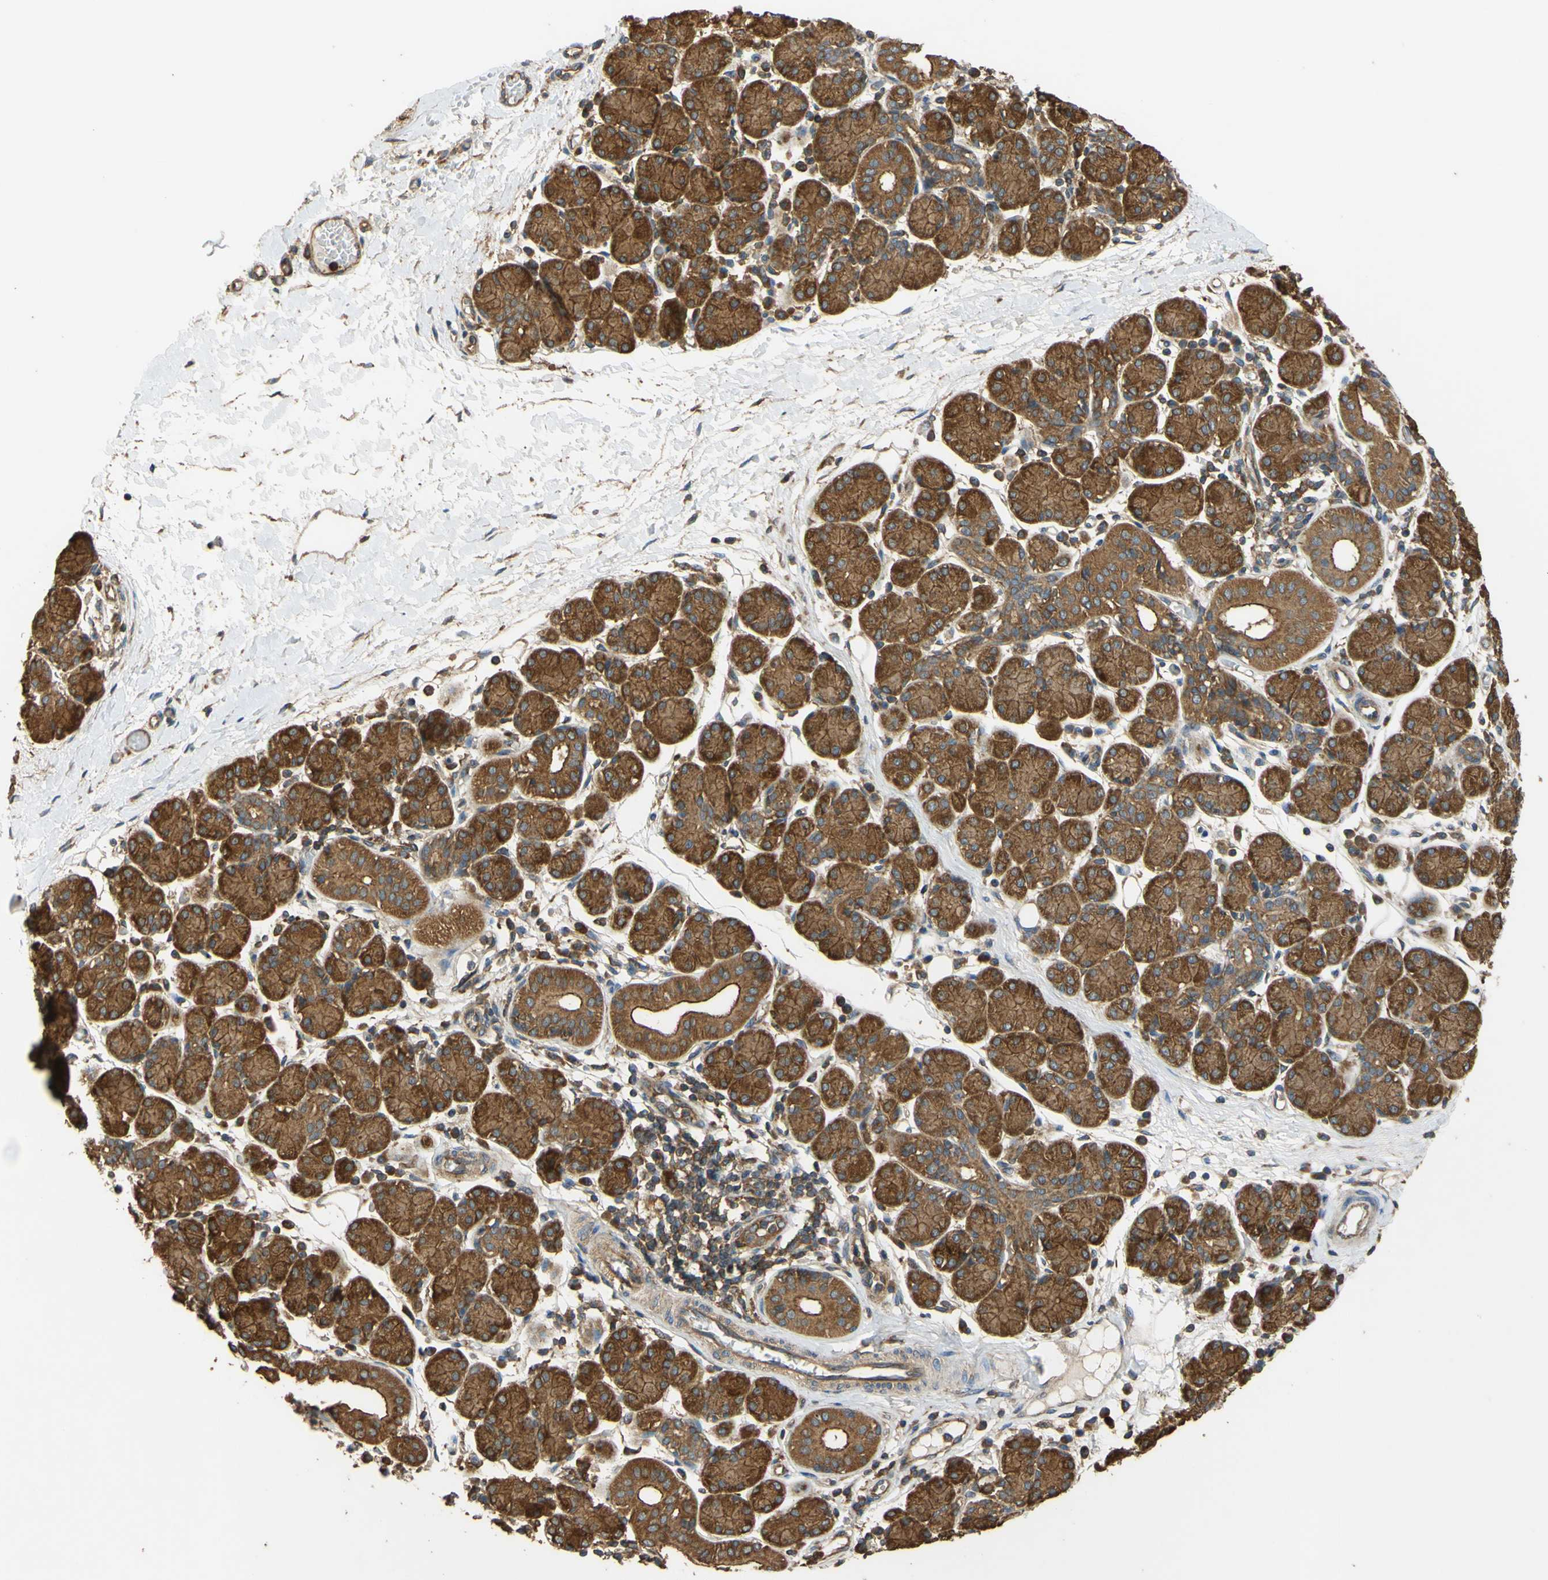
{"staining": {"intensity": "strong", "quantity": ">75%", "location": "cytoplasmic/membranous"}, "tissue": "salivary gland", "cell_type": "Glandular cells", "image_type": "normal", "snomed": [{"axis": "morphology", "description": "Normal tissue, NOS"}, {"axis": "morphology", "description": "Inflammation, NOS"}, {"axis": "topography", "description": "Lymph node"}, {"axis": "topography", "description": "Salivary gland"}], "caption": "Immunohistochemical staining of normal human salivary gland reveals >75% levels of strong cytoplasmic/membranous protein staining in approximately >75% of glandular cells.", "gene": "CTTN", "patient": {"sex": "male", "age": 3}}